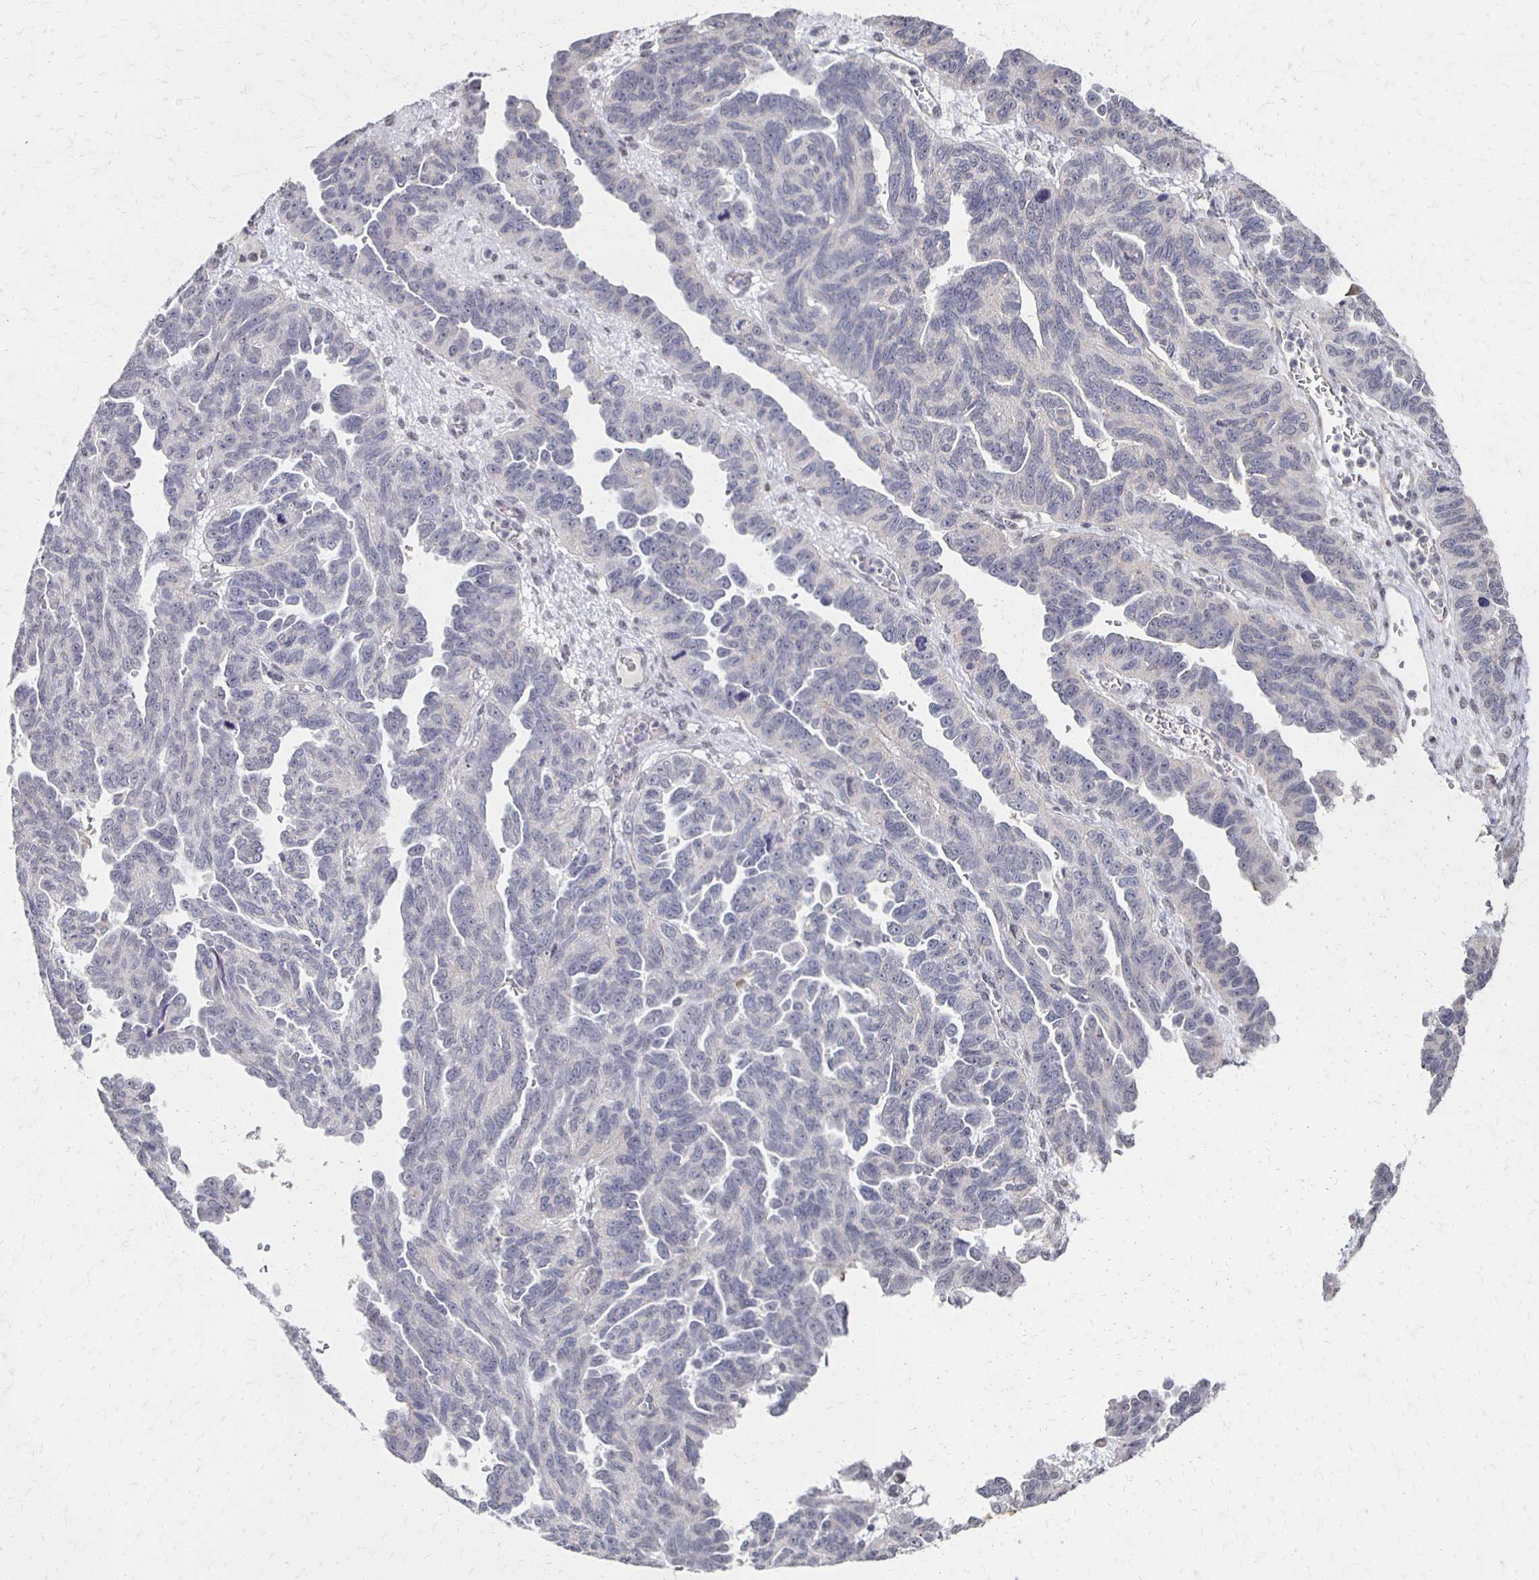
{"staining": {"intensity": "negative", "quantity": "none", "location": "none"}, "tissue": "ovarian cancer", "cell_type": "Tumor cells", "image_type": "cancer", "snomed": [{"axis": "morphology", "description": "Cystadenocarcinoma, serous, NOS"}, {"axis": "topography", "description": "Ovary"}], "caption": "Immunohistochemistry (IHC) of human serous cystadenocarcinoma (ovarian) shows no staining in tumor cells.", "gene": "DAB1", "patient": {"sex": "female", "age": 64}}